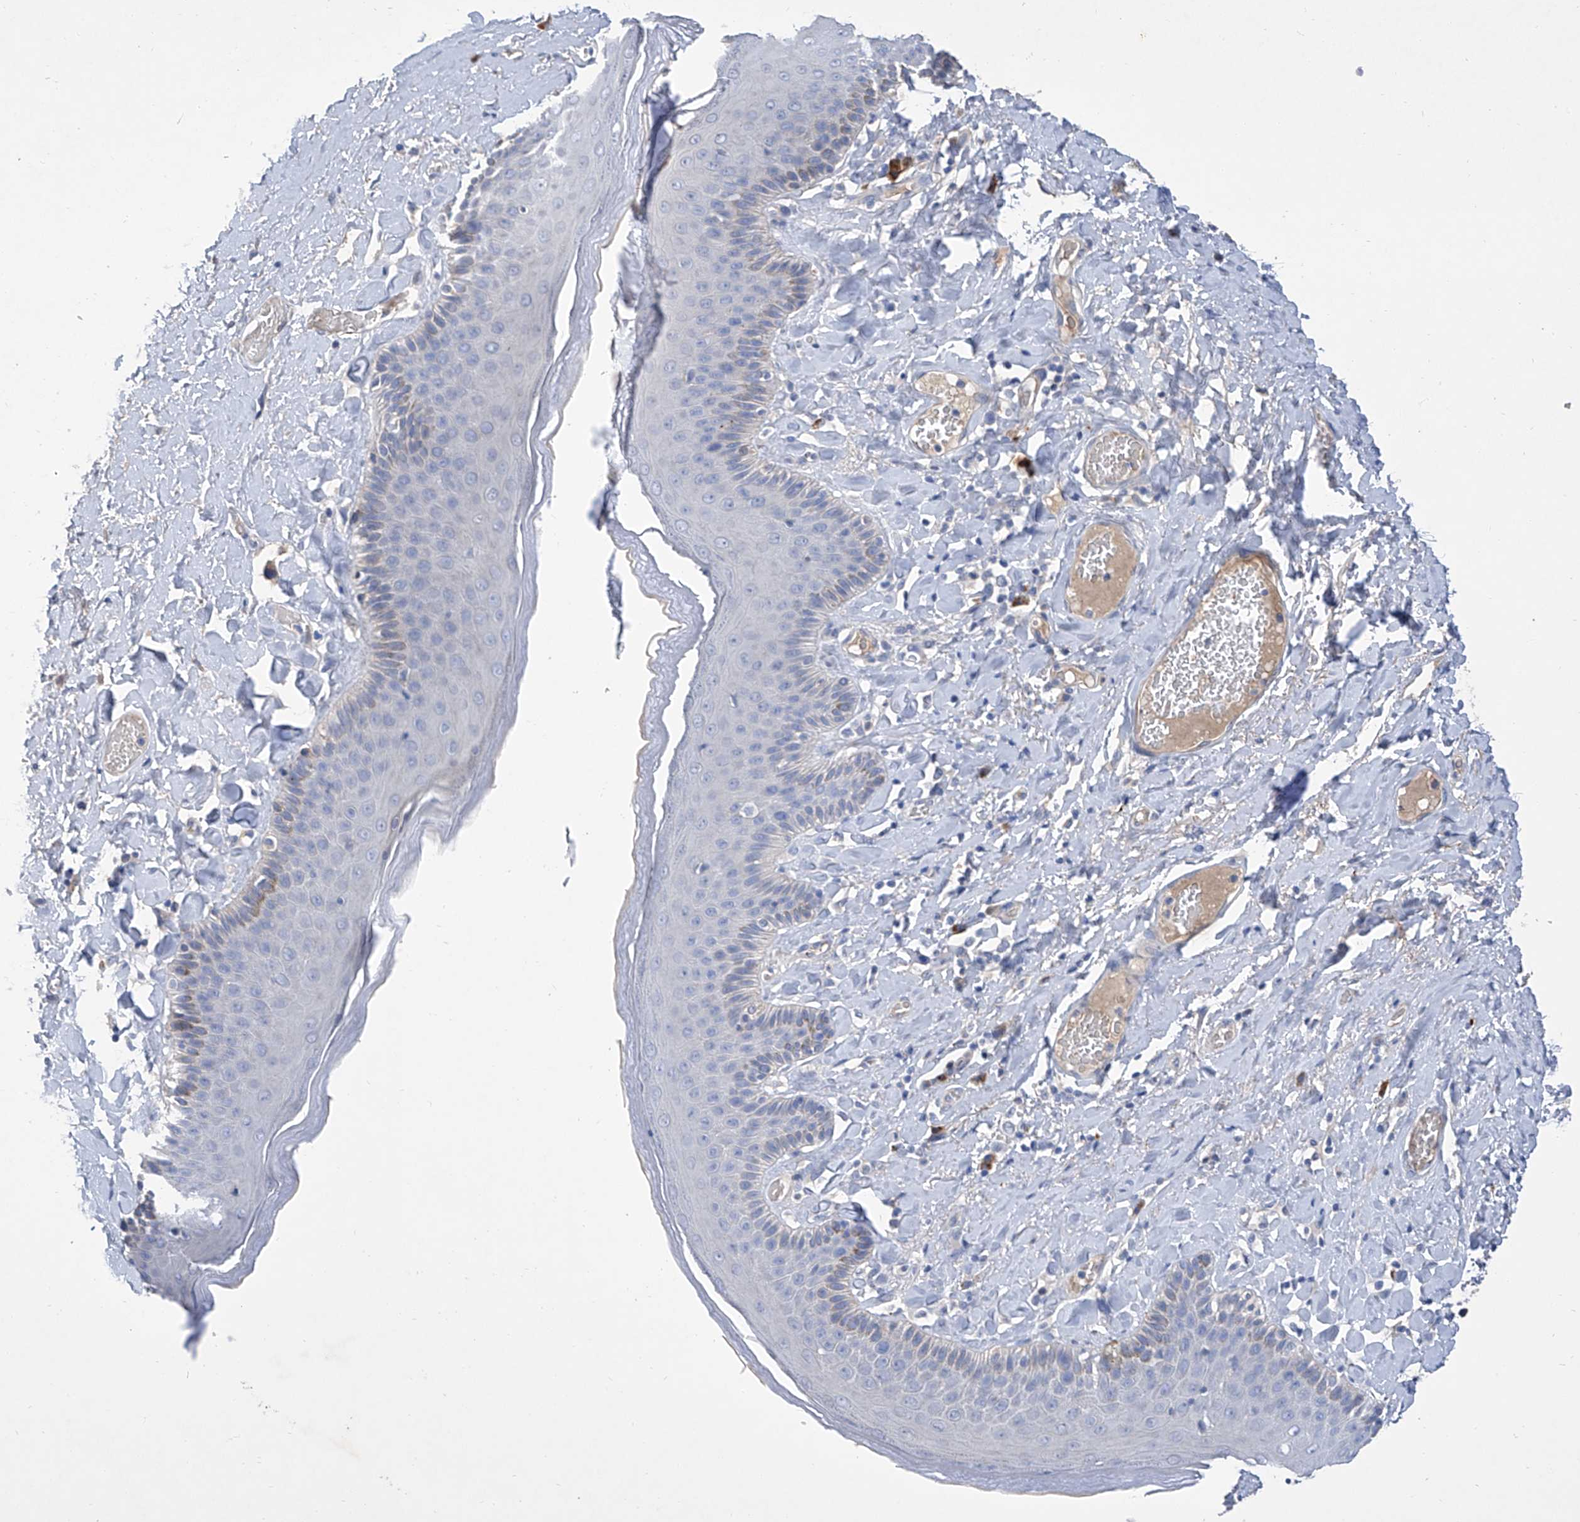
{"staining": {"intensity": "weak", "quantity": "<25%", "location": "cytoplasmic/membranous"}, "tissue": "skin", "cell_type": "Epidermal cells", "image_type": "normal", "snomed": [{"axis": "morphology", "description": "Normal tissue, NOS"}, {"axis": "topography", "description": "Anal"}], "caption": "Epidermal cells show no significant protein expression in normal skin. Brightfield microscopy of immunohistochemistry stained with DAB (3,3'-diaminobenzidine) (brown) and hematoxylin (blue), captured at high magnification.", "gene": "GPT", "patient": {"sex": "male", "age": 69}}